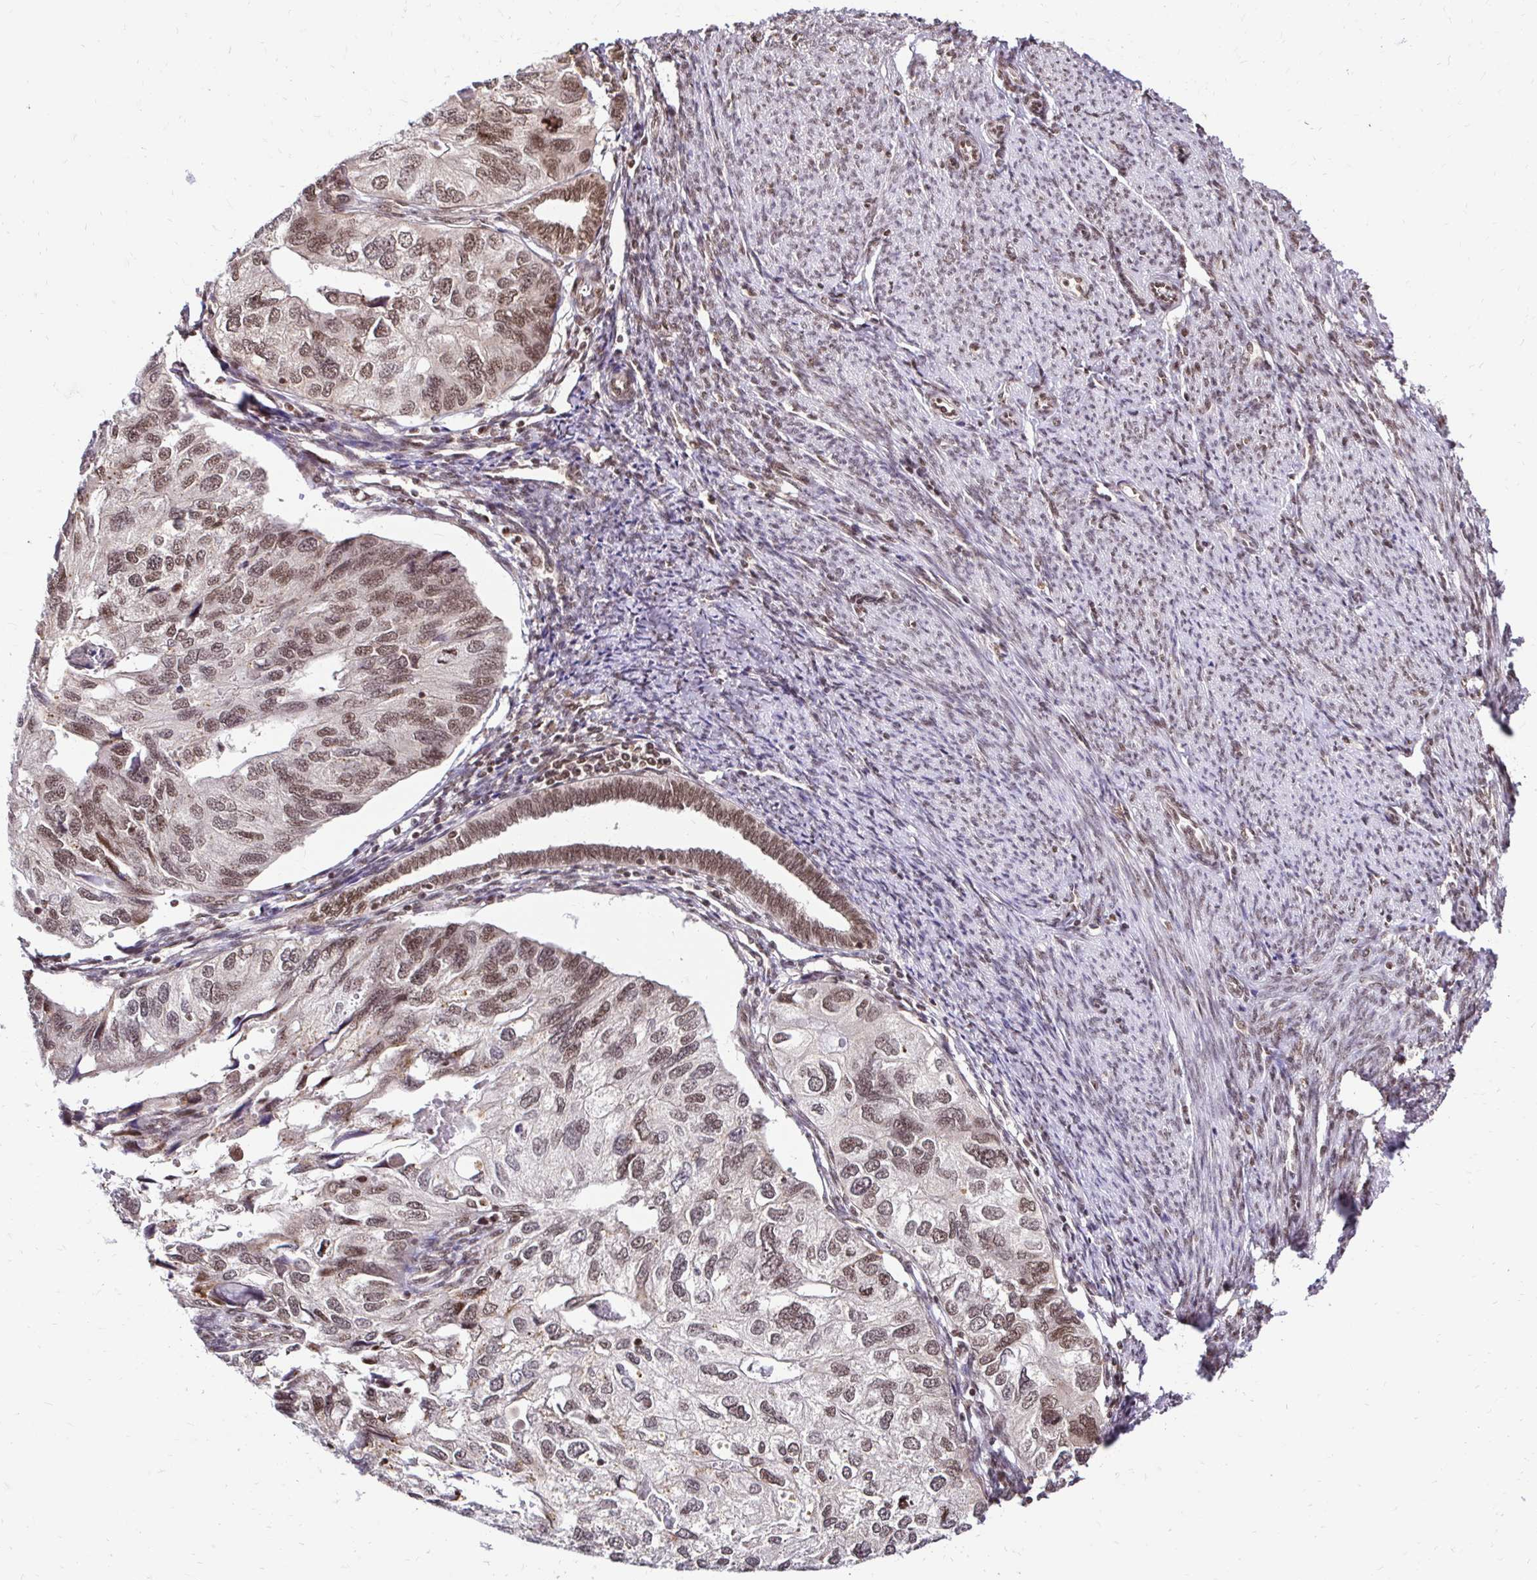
{"staining": {"intensity": "moderate", "quantity": "25%-75%", "location": "cytoplasmic/membranous,nuclear"}, "tissue": "endometrial cancer", "cell_type": "Tumor cells", "image_type": "cancer", "snomed": [{"axis": "morphology", "description": "Carcinoma, NOS"}, {"axis": "topography", "description": "Uterus"}], "caption": "The image demonstrates staining of endometrial carcinoma, revealing moderate cytoplasmic/membranous and nuclear protein expression (brown color) within tumor cells.", "gene": "GLYR1", "patient": {"sex": "female", "age": 76}}